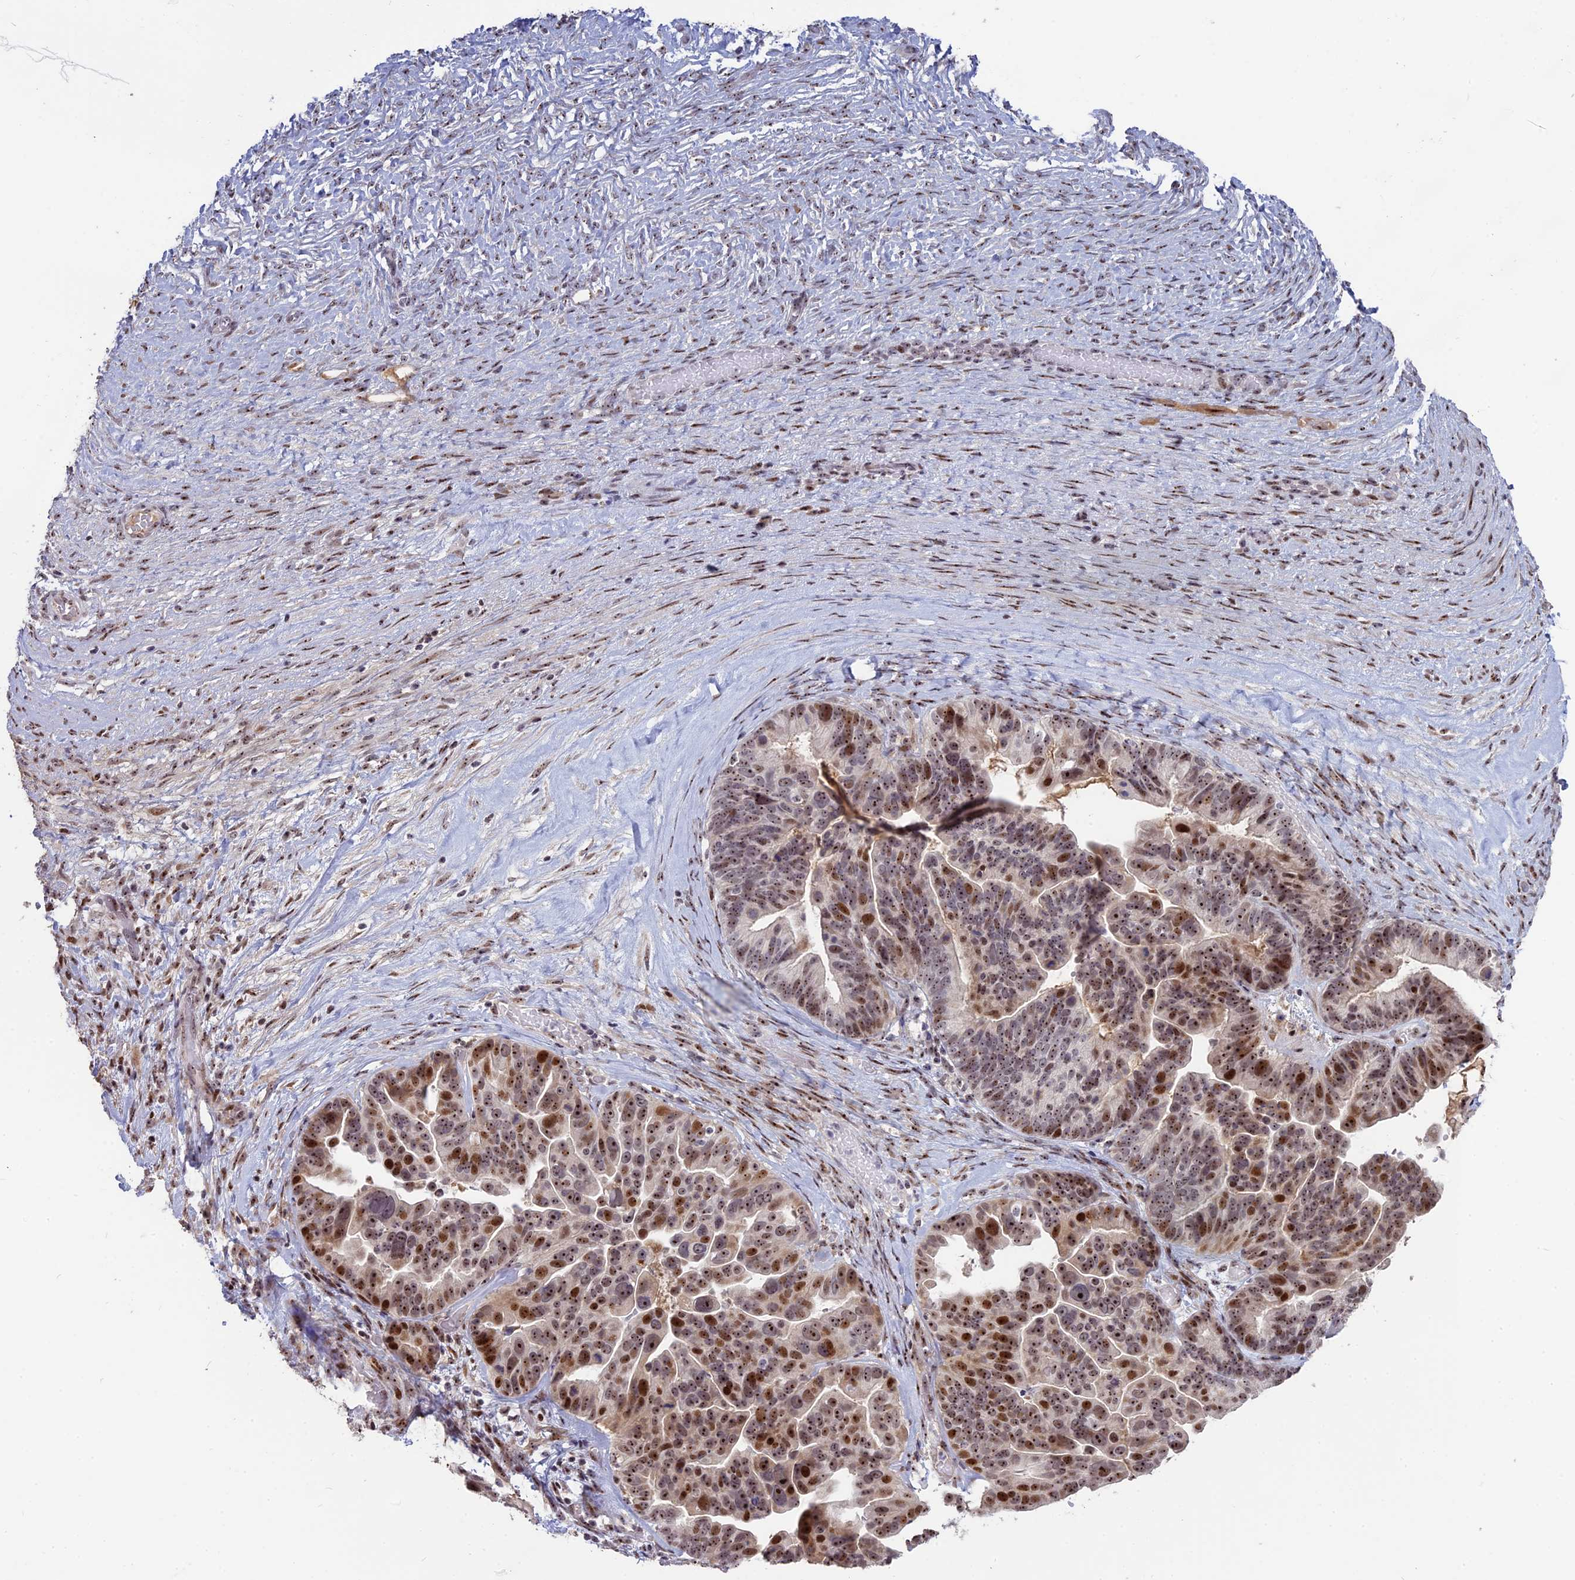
{"staining": {"intensity": "moderate", "quantity": ">75%", "location": "nuclear"}, "tissue": "ovarian cancer", "cell_type": "Tumor cells", "image_type": "cancer", "snomed": [{"axis": "morphology", "description": "Cystadenocarcinoma, serous, NOS"}, {"axis": "topography", "description": "Ovary"}], "caption": "Ovarian cancer (serous cystadenocarcinoma) tissue exhibits moderate nuclear positivity in approximately >75% of tumor cells", "gene": "FAM131A", "patient": {"sex": "female", "age": 56}}